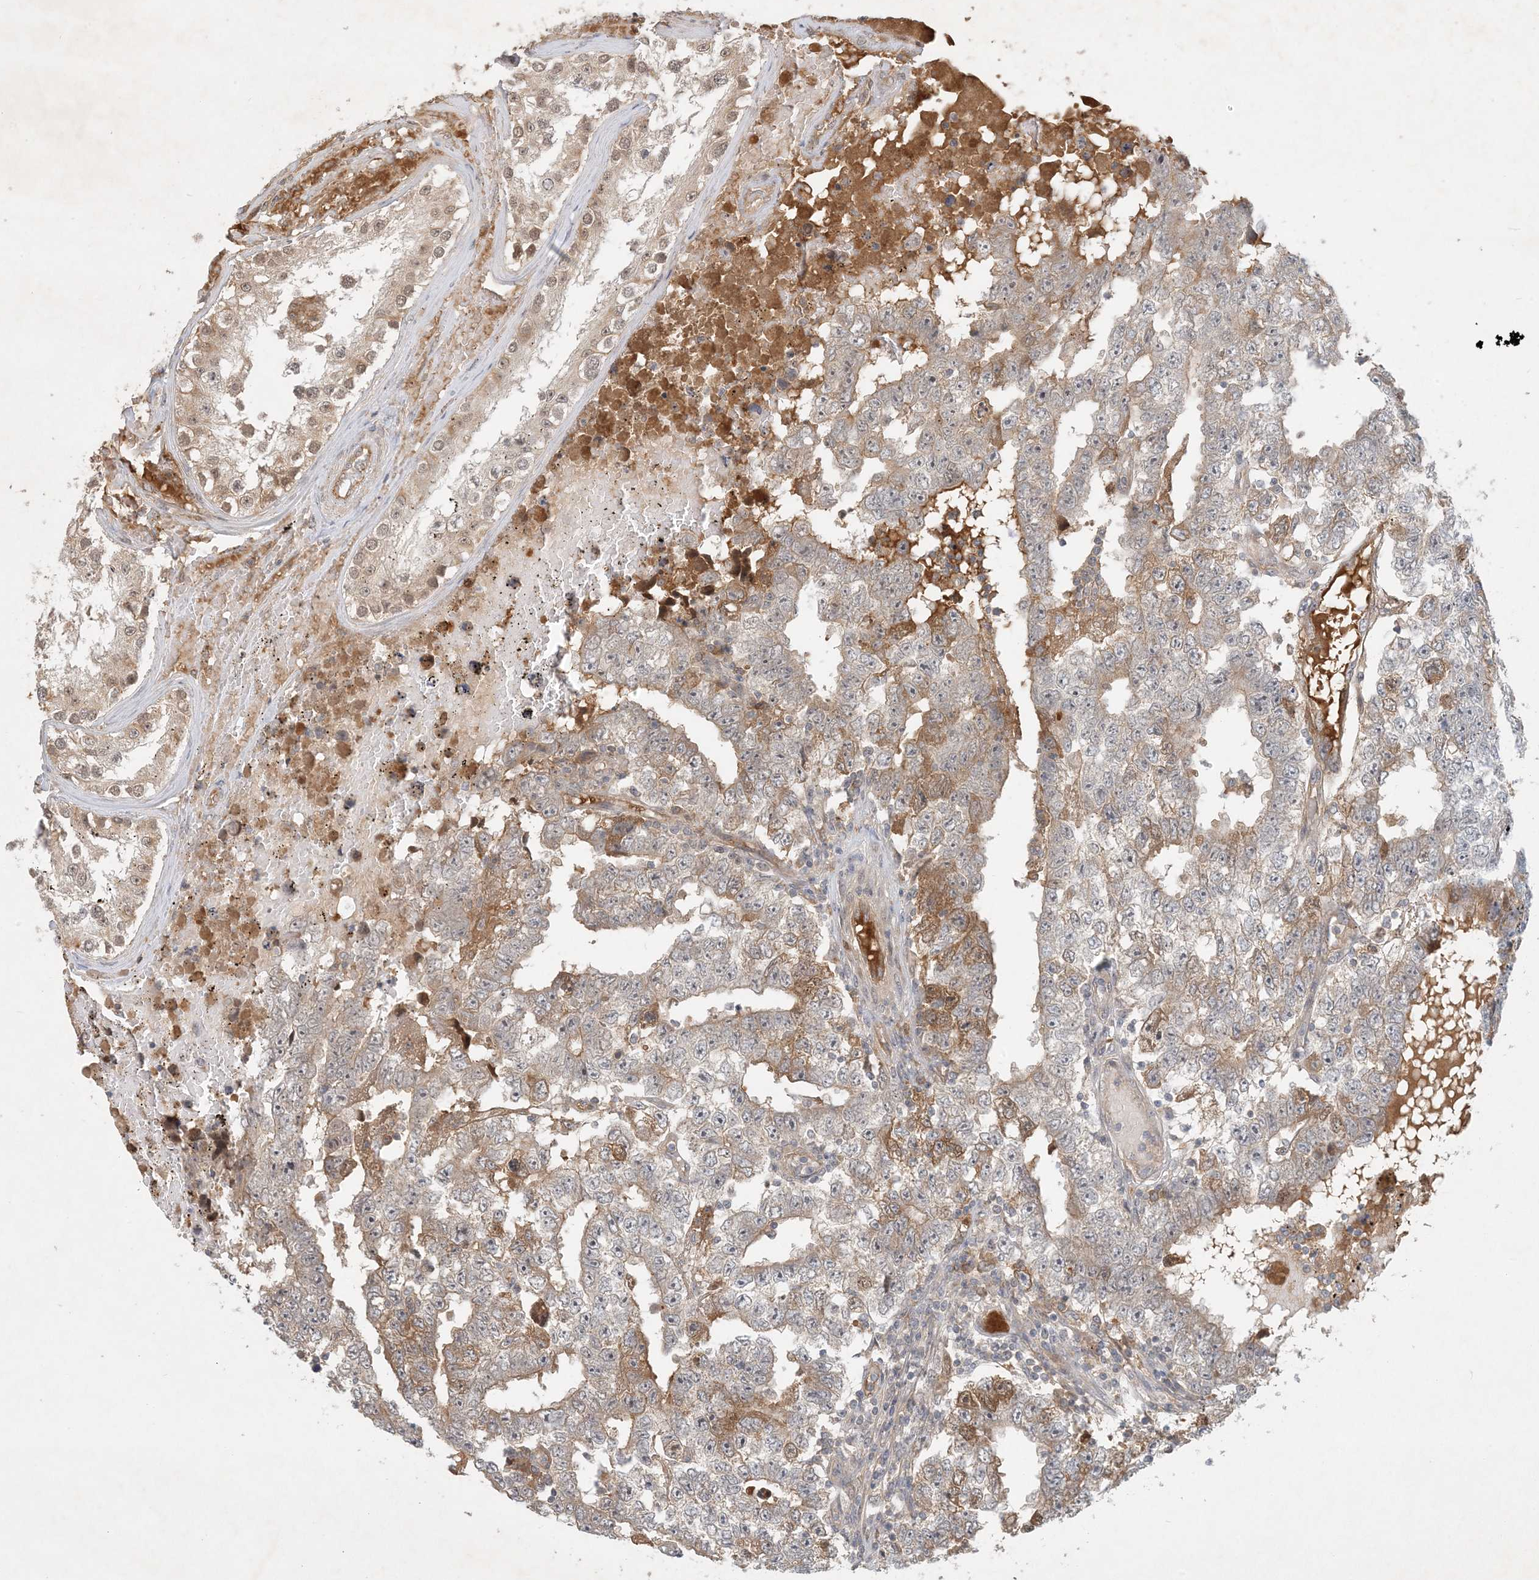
{"staining": {"intensity": "moderate", "quantity": "25%-75%", "location": "cytoplasmic/membranous,nuclear"}, "tissue": "testis cancer", "cell_type": "Tumor cells", "image_type": "cancer", "snomed": [{"axis": "morphology", "description": "Carcinoma, Embryonal, NOS"}, {"axis": "topography", "description": "Testis"}], "caption": "This photomicrograph reveals immunohistochemistry (IHC) staining of human testis embryonal carcinoma, with medium moderate cytoplasmic/membranous and nuclear positivity in approximately 25%-75% of tumor cells.", "gene": "ZCCHC4", "patient": {"sex": "male", "age": 25}}